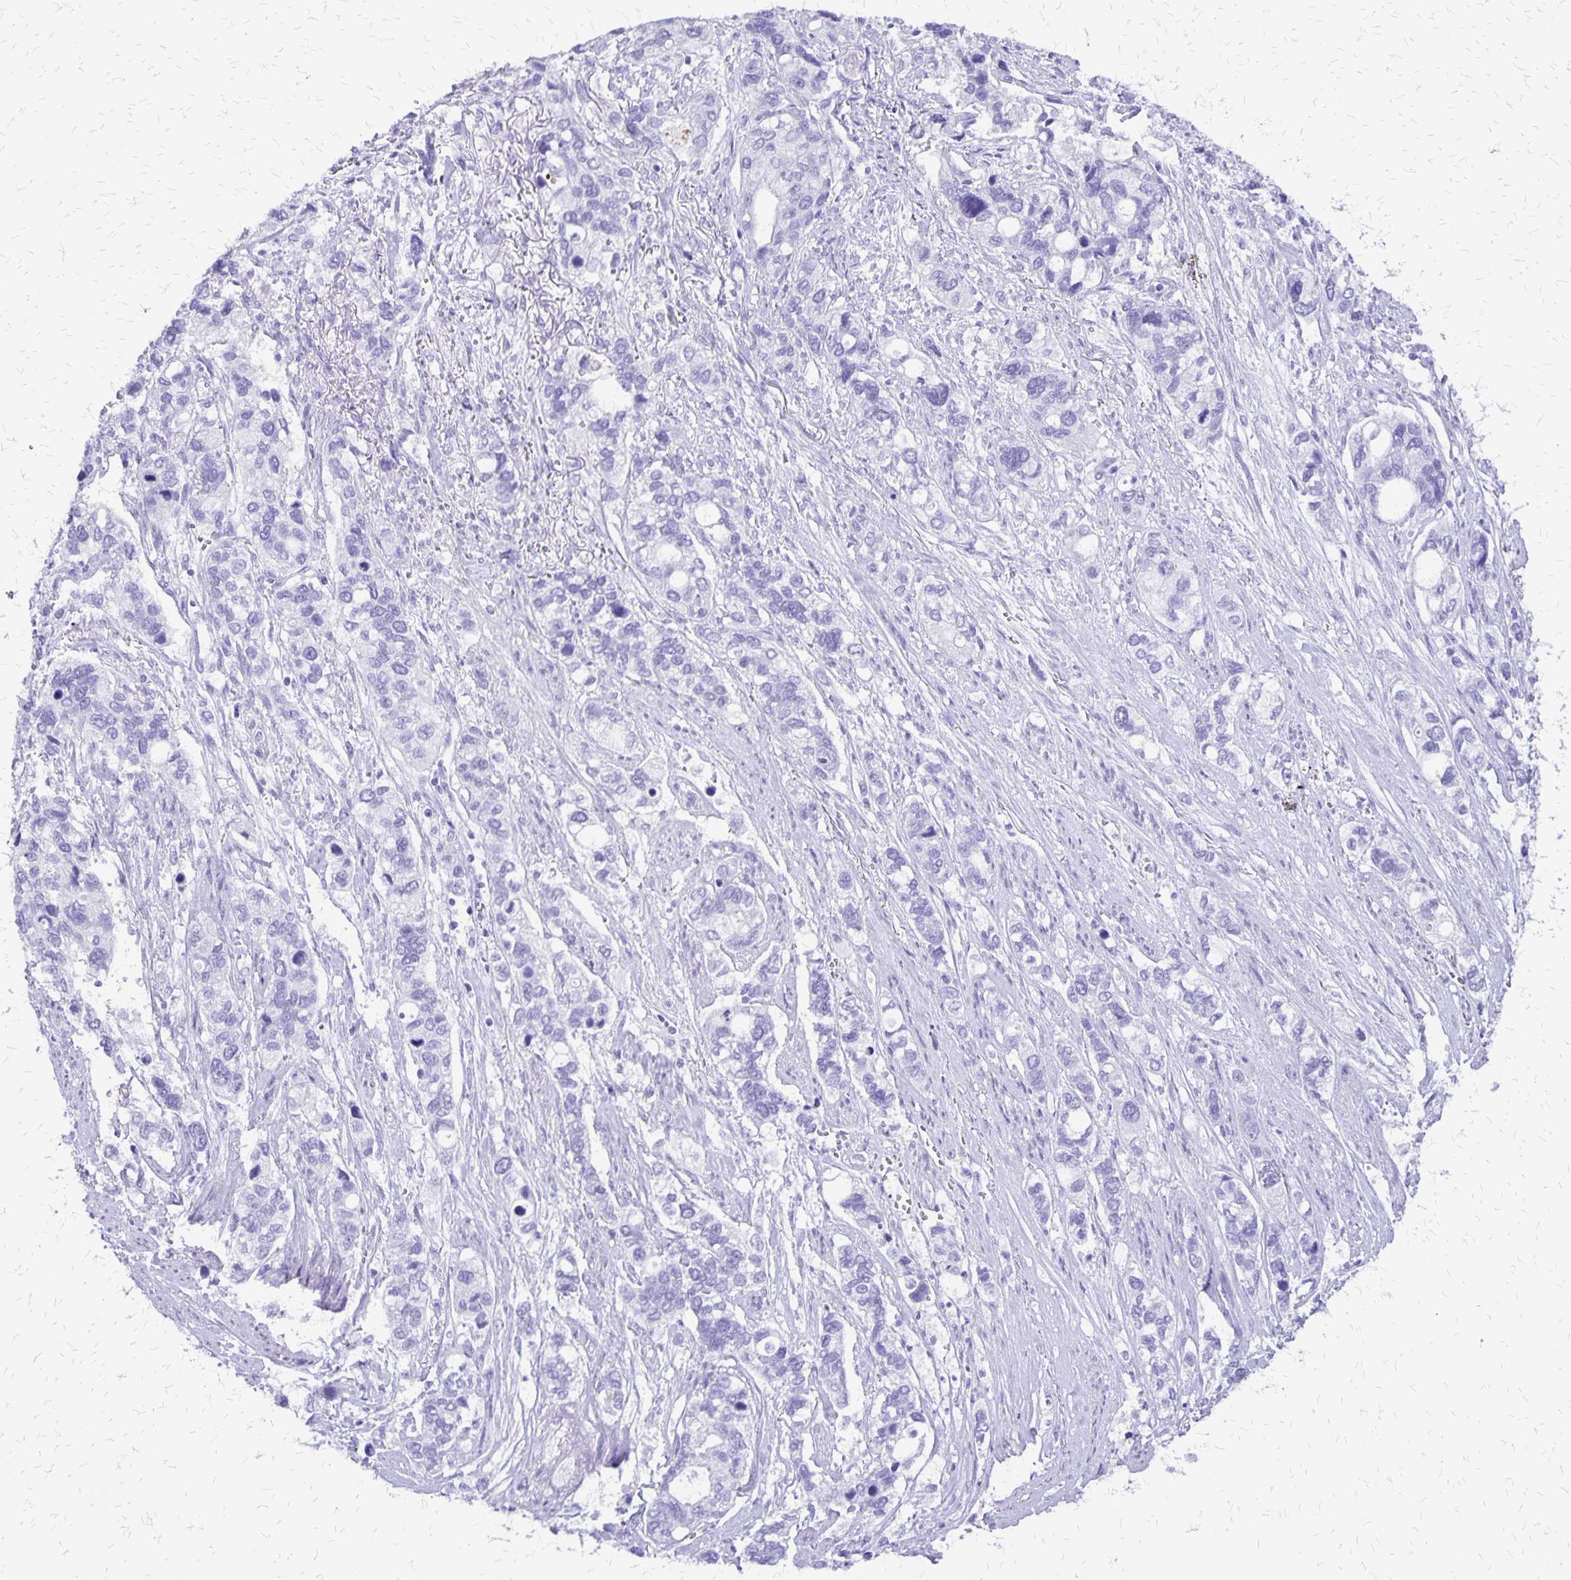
{"staining": {"intensity": "negative", "quantity": "none", "location": "none"}, "tissue": "stomach cancer", "cell_type": "Tumor cells", "image_type": "cancer", "snomed": [{"axis": "morphology", "description": "Adenocarcinoma, NOS"}, {"axis": "topography", "description": "Stomach, upper"}], "caption": "There is no significant expression in tumor cells of stomach cancer (adenocarcinoma).", "gene": "SLC13A2", "patient": {"sex": "female", "age": 81}}